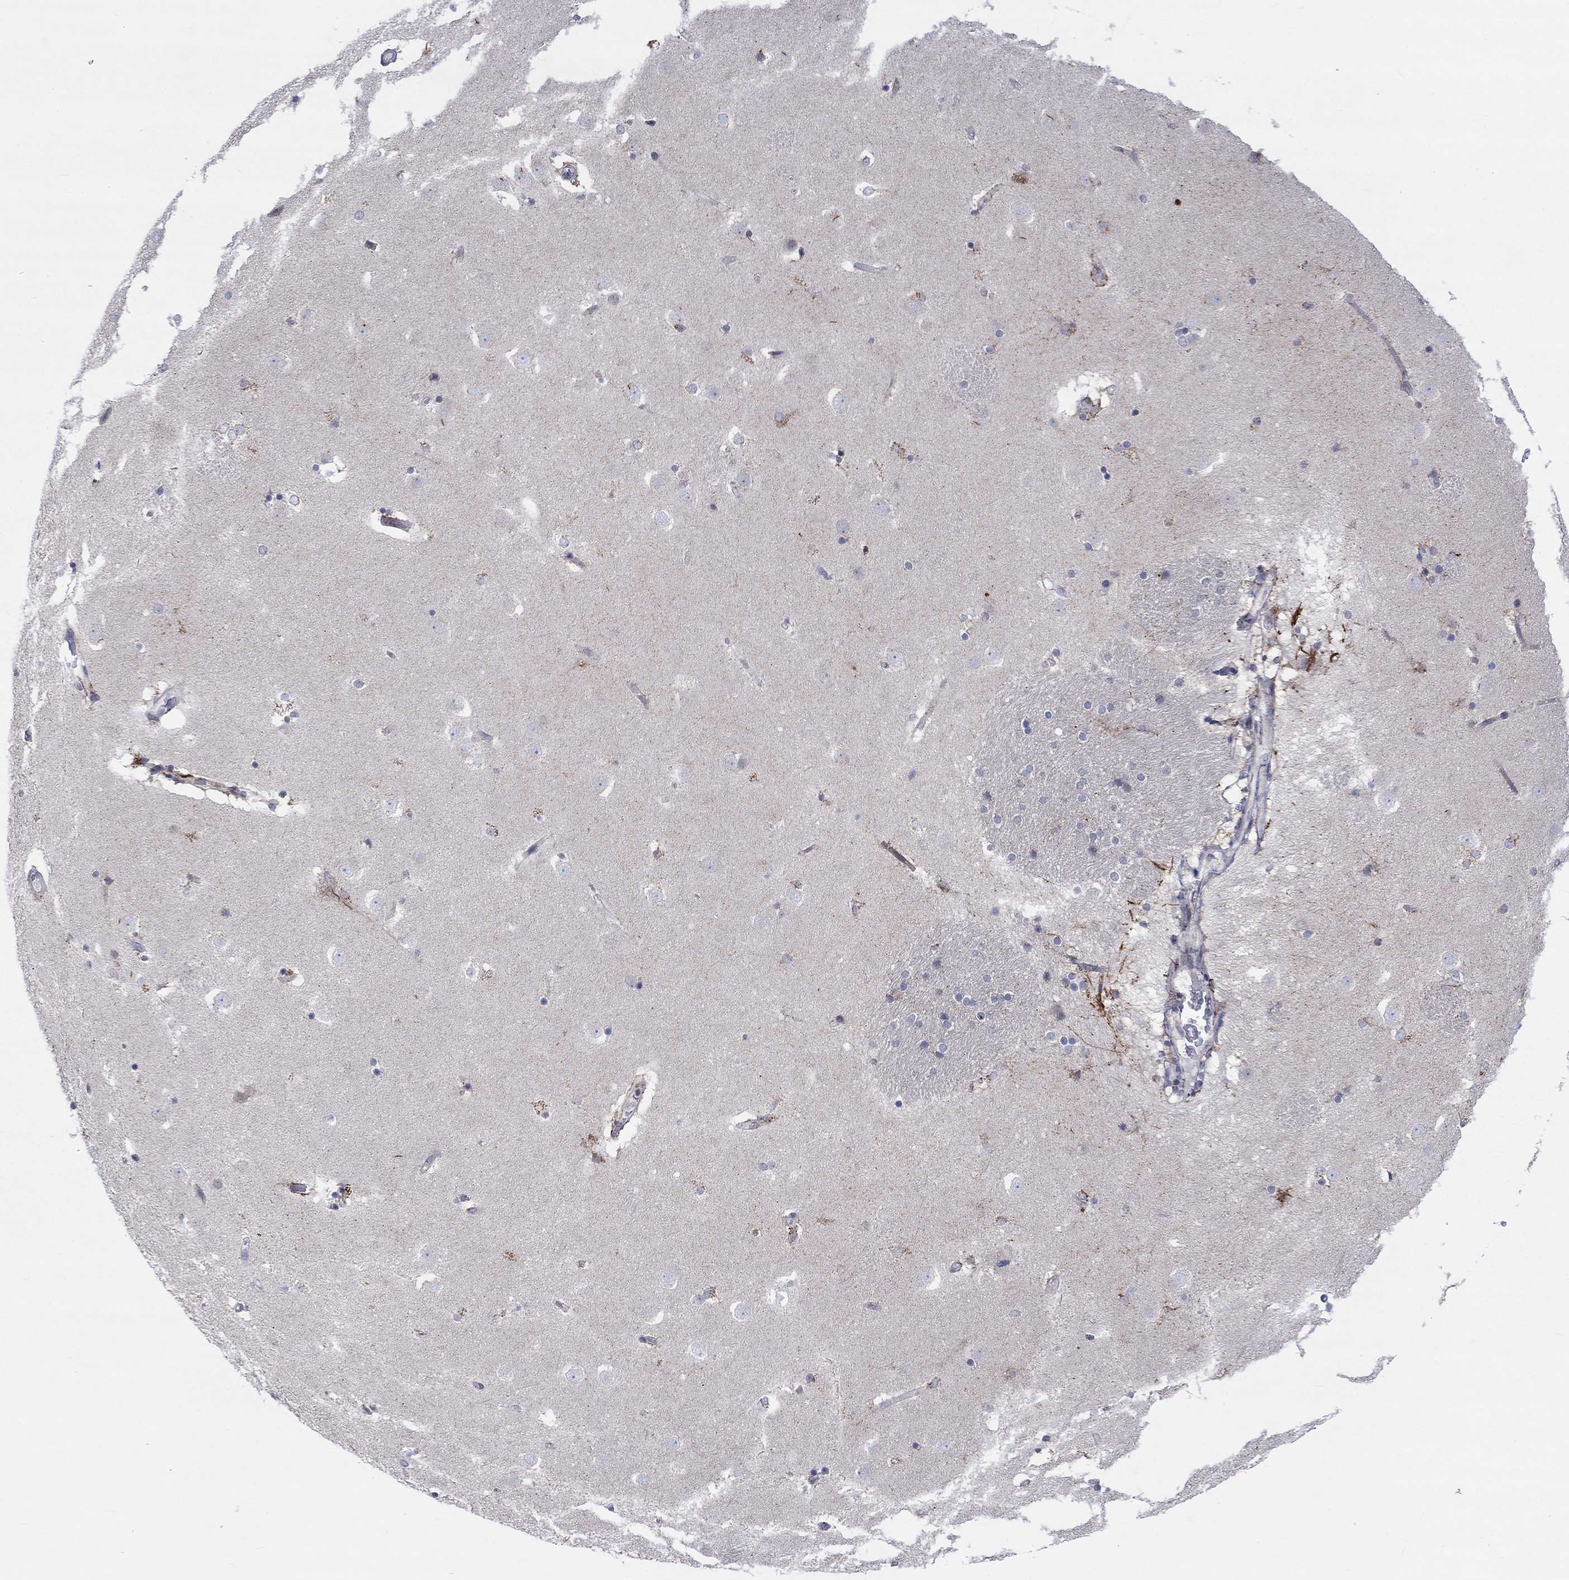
{"staining": {"intensity": "negative", "quantity": "none", "location": "none"}, "tissue": "caudate", "cell_type": "Glial cells", "image_type": "normal", "snomed": [{"axis": "morphology", "description": "Normal tissue, NOS"}, {"axis": "topography", "description": "Lateral ventricle wall"}], "caption": "Protein analysis of normal caudate shows no significant expression in glial cells.", "gene": "SLC35F2", "patient": {"sex": "male", "age": 51}}